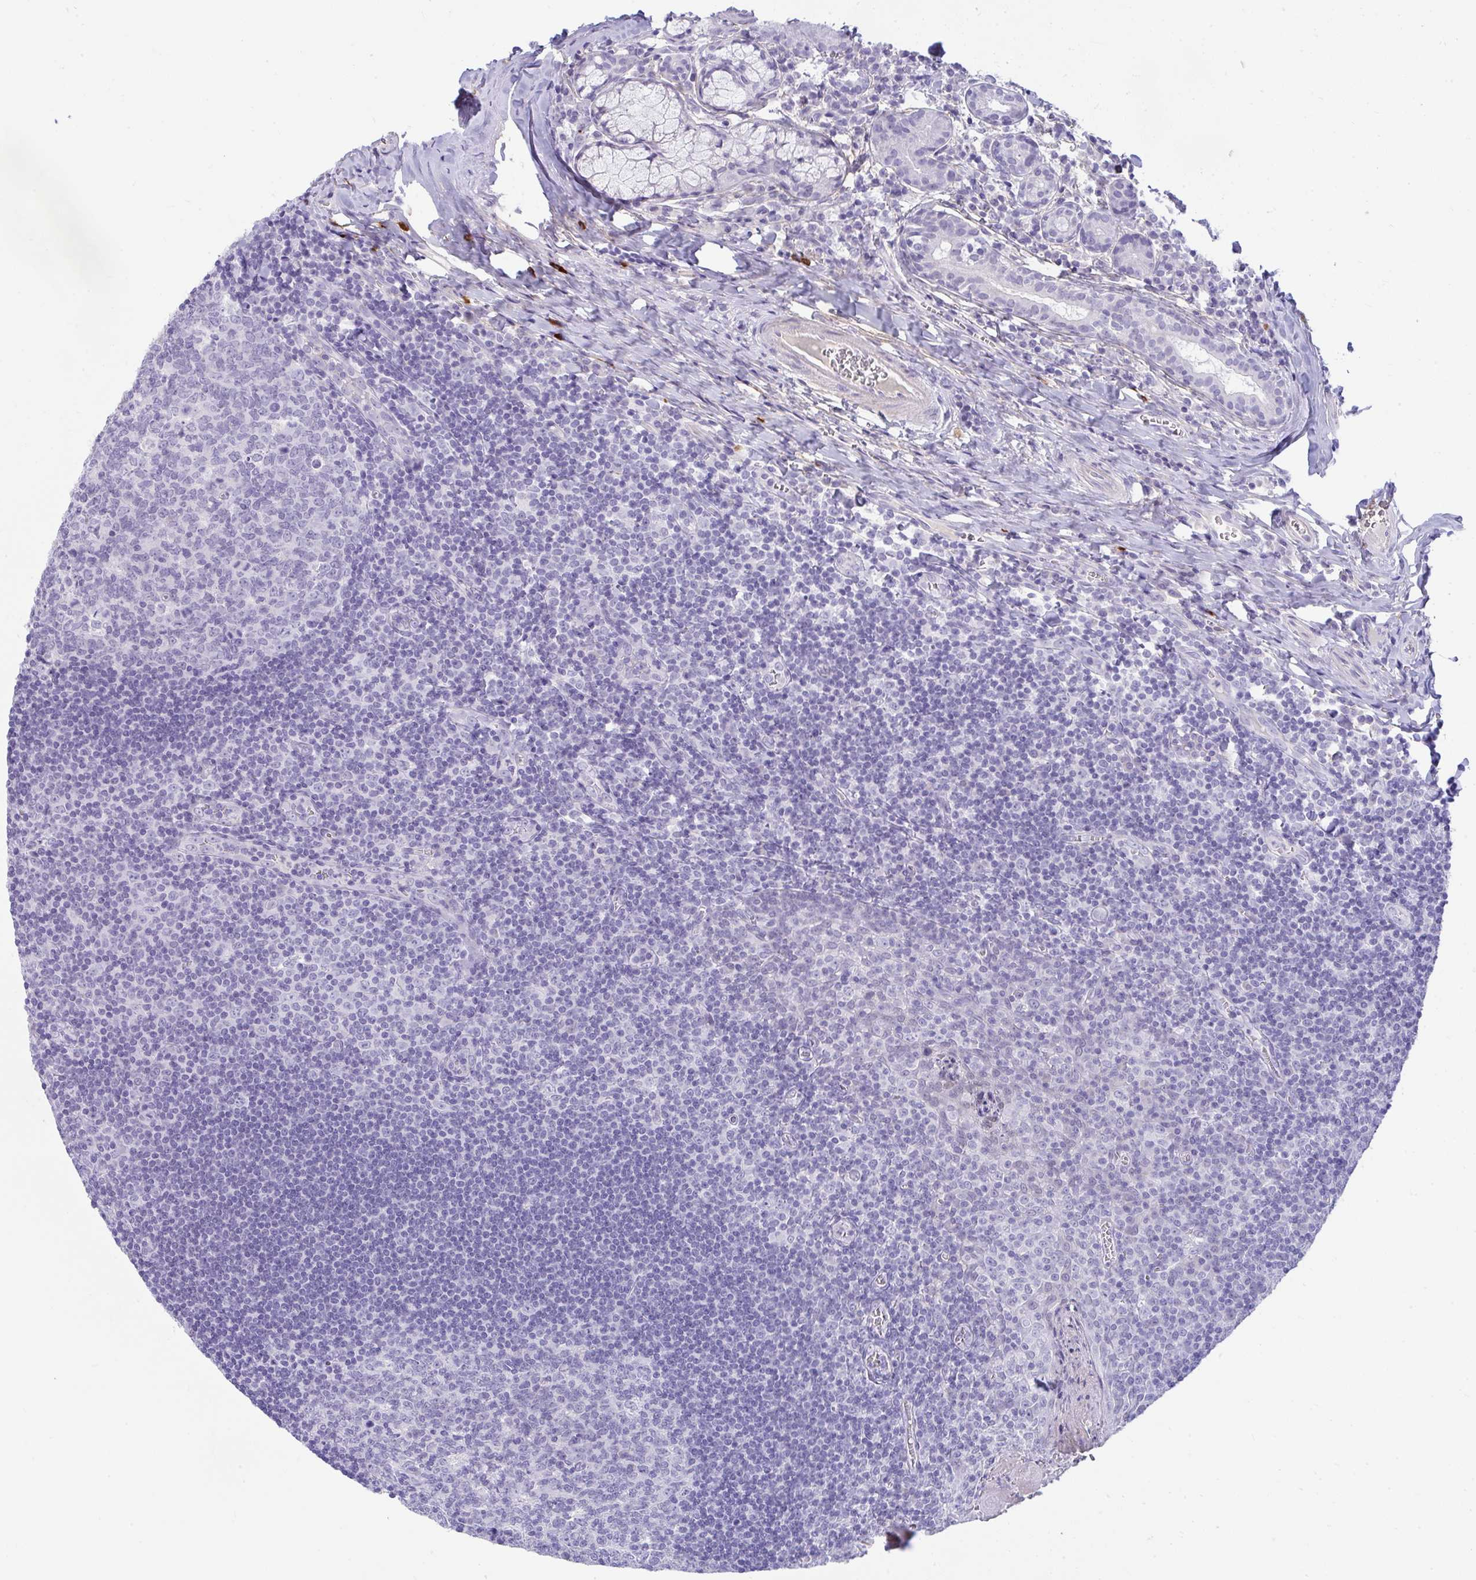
{"staining": {"intensity": "negative", "quantity": "none", "location": "none"}, "tissue": "tonsil", "cell_type": "Germinal center cells", "image_type": "normal", "snomed": [{"axis": "morphology", "description": "Normal tissue, NOS"}, {"axis": "morphology", "description": "Inflammation, NOS"}, {"axis": "topography", "description": "Tonsil"}], "caption": "Protein analysis of unremarkable tonsil exhibits no significant expression in germinal center cells.", "gene": "PIGZ", "patient": {"sex": "female", "age": 31}}